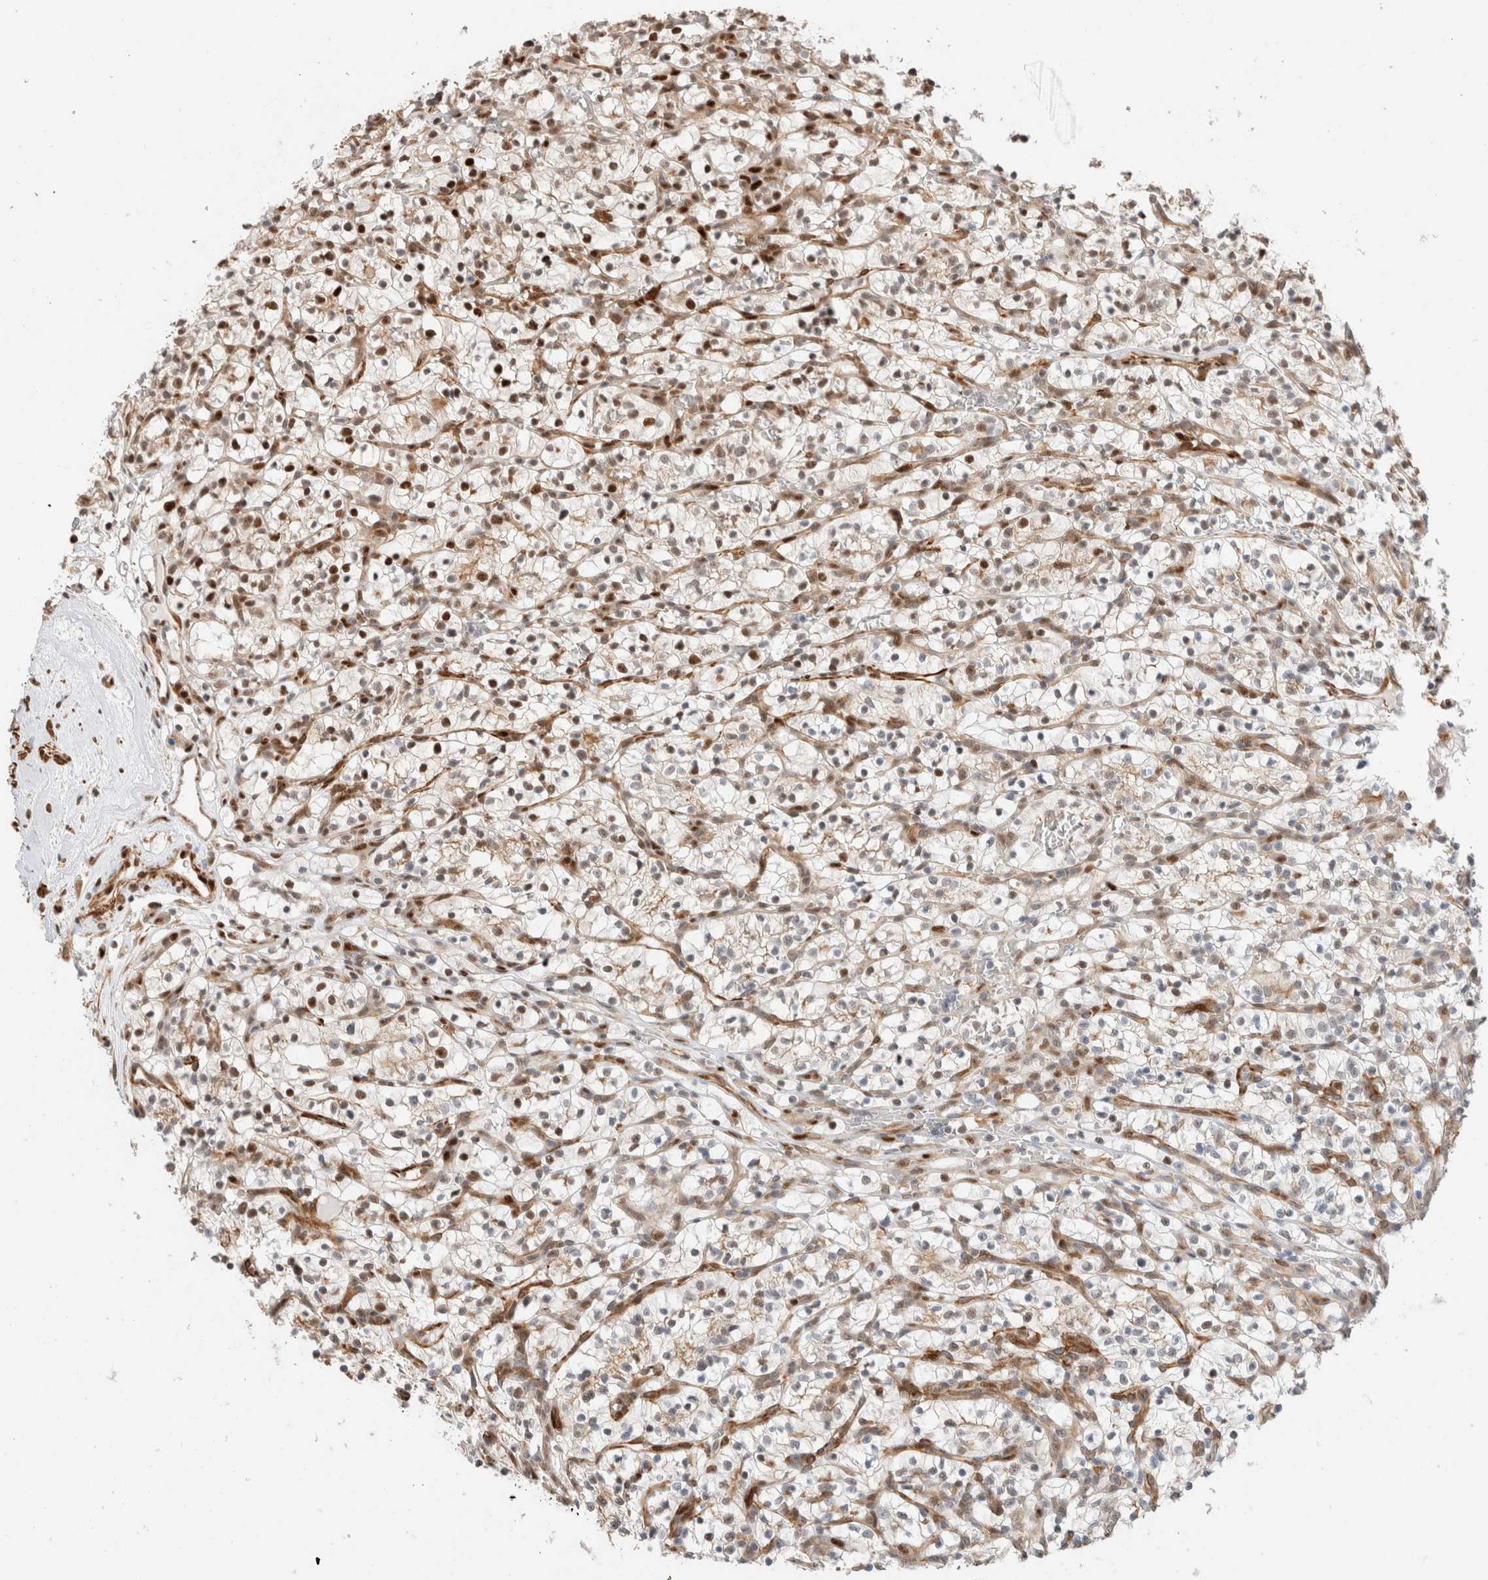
{"staining": {"intensity": "strong", "quantity": ">75%", "location": "nuclear"}, "tissue": "renal cancer", "cell_type": "Tumor cells", "image_type": "cancer", "snomed": [{"axis": "morphology", "description": "Adenocarcinoma, NOS"}, {"axis": "topography", "description": "Kidney"}], "caption": "Adenocarcinoma (renal) stained with a brown dye shows strong nuclear positive expression in approximately >75% of tumor cells.", "gene": "ID3", "patient": {"sex": "female", "age": 57}}